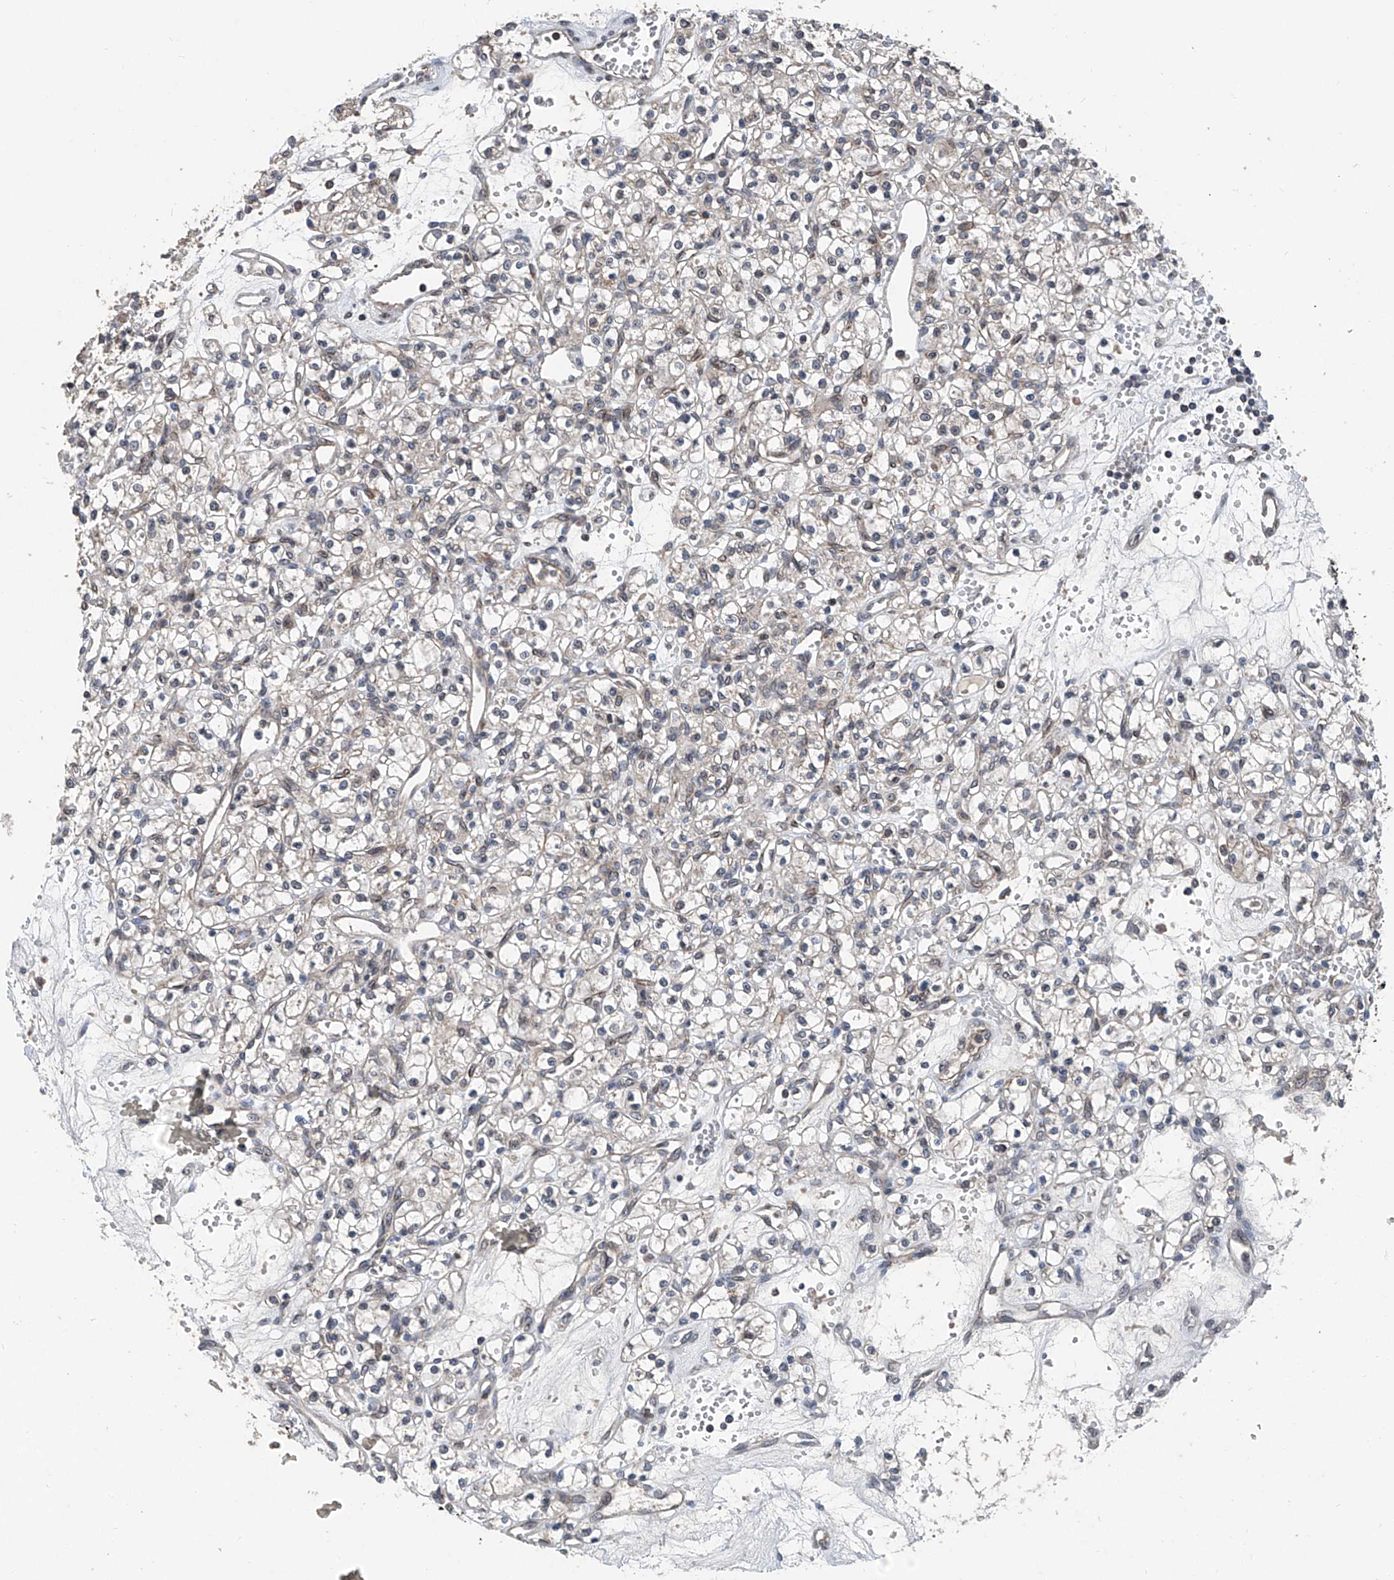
{"staining": {"intensity": "negative", "quantity": "none", "location": "none"}, "tissue": "renal cancer", "cell_type": "Tumor cells", "image_type": "cancer", "snomed": [{"axis": "morphology", "description": "Adenocarcinoma, NOS"}, {"axis": "topography", "description": "Kidney"}], "caption": "Immunohistochemistry (IHC) histopathology image of renal cancer stained for a protein (brown), which displays no expression in tumor cells. The staining is performed using DAB brown chromogen with nuclei counter-stained in using hematoxylin.", "gene": "BCKDHB", "patient": {"sex": "female", "age": 59}}